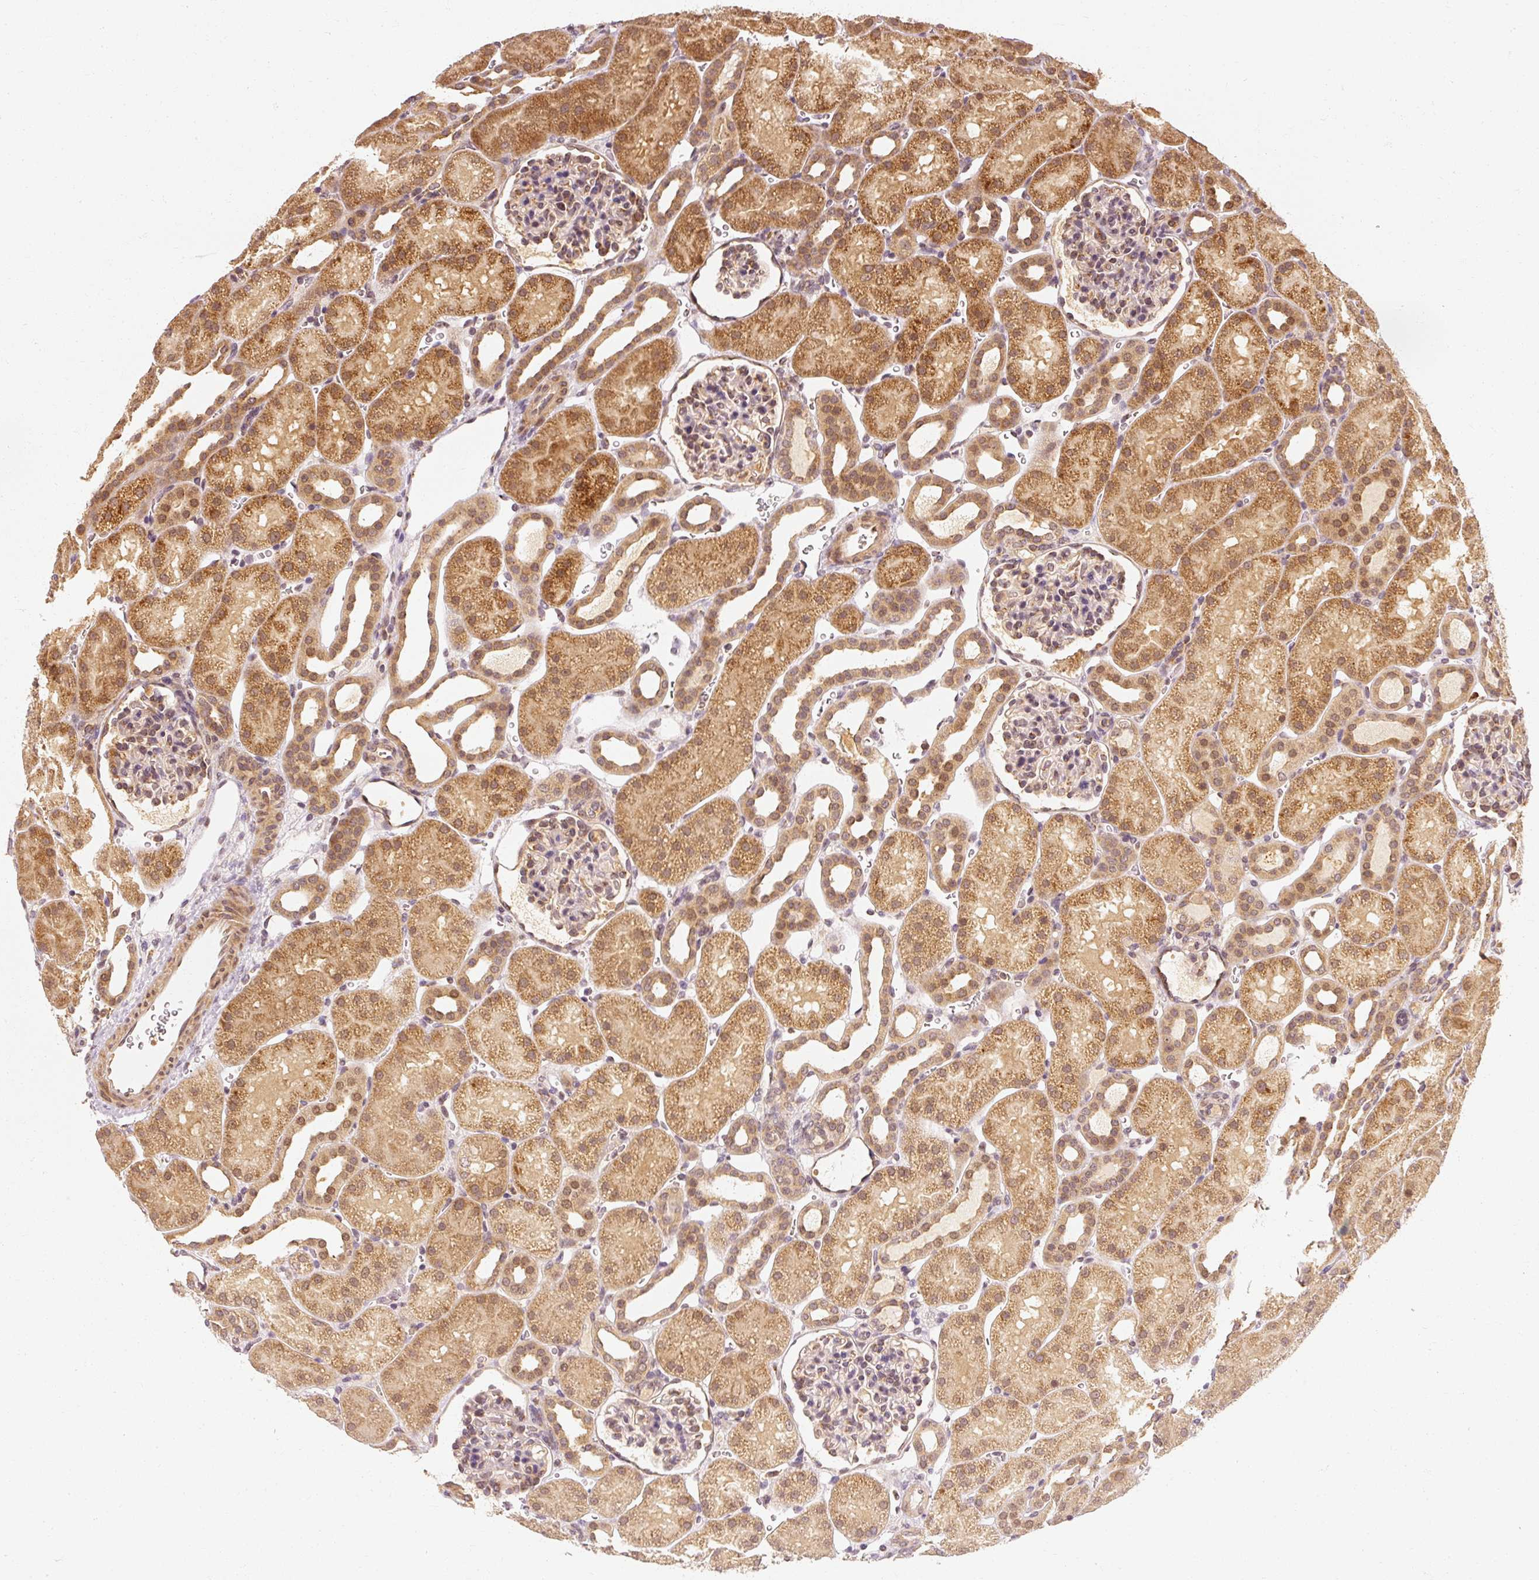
{"staining": {"intensity": "moderate", "quantity": "<25%", "location": "cytoplasmic/membranous"}, "tissue": "kidney", "cell_type": "Cells in glomeruli", "image_type": "normal", "snomed": [{"axis": "morphology", "description": "Normal tissue, NOS"}, {"axis": "topography", "description": "Kidney"}], "caption": "Normal kidney demonstrates moderate cytoplasmic/membranous staining in about <25% of cells in glomeruli (Brightfield microscopy of DAB IHC at high magnification)..", "gene": "EEF1A1", "patient": {"sex": "male", "age": 2}}